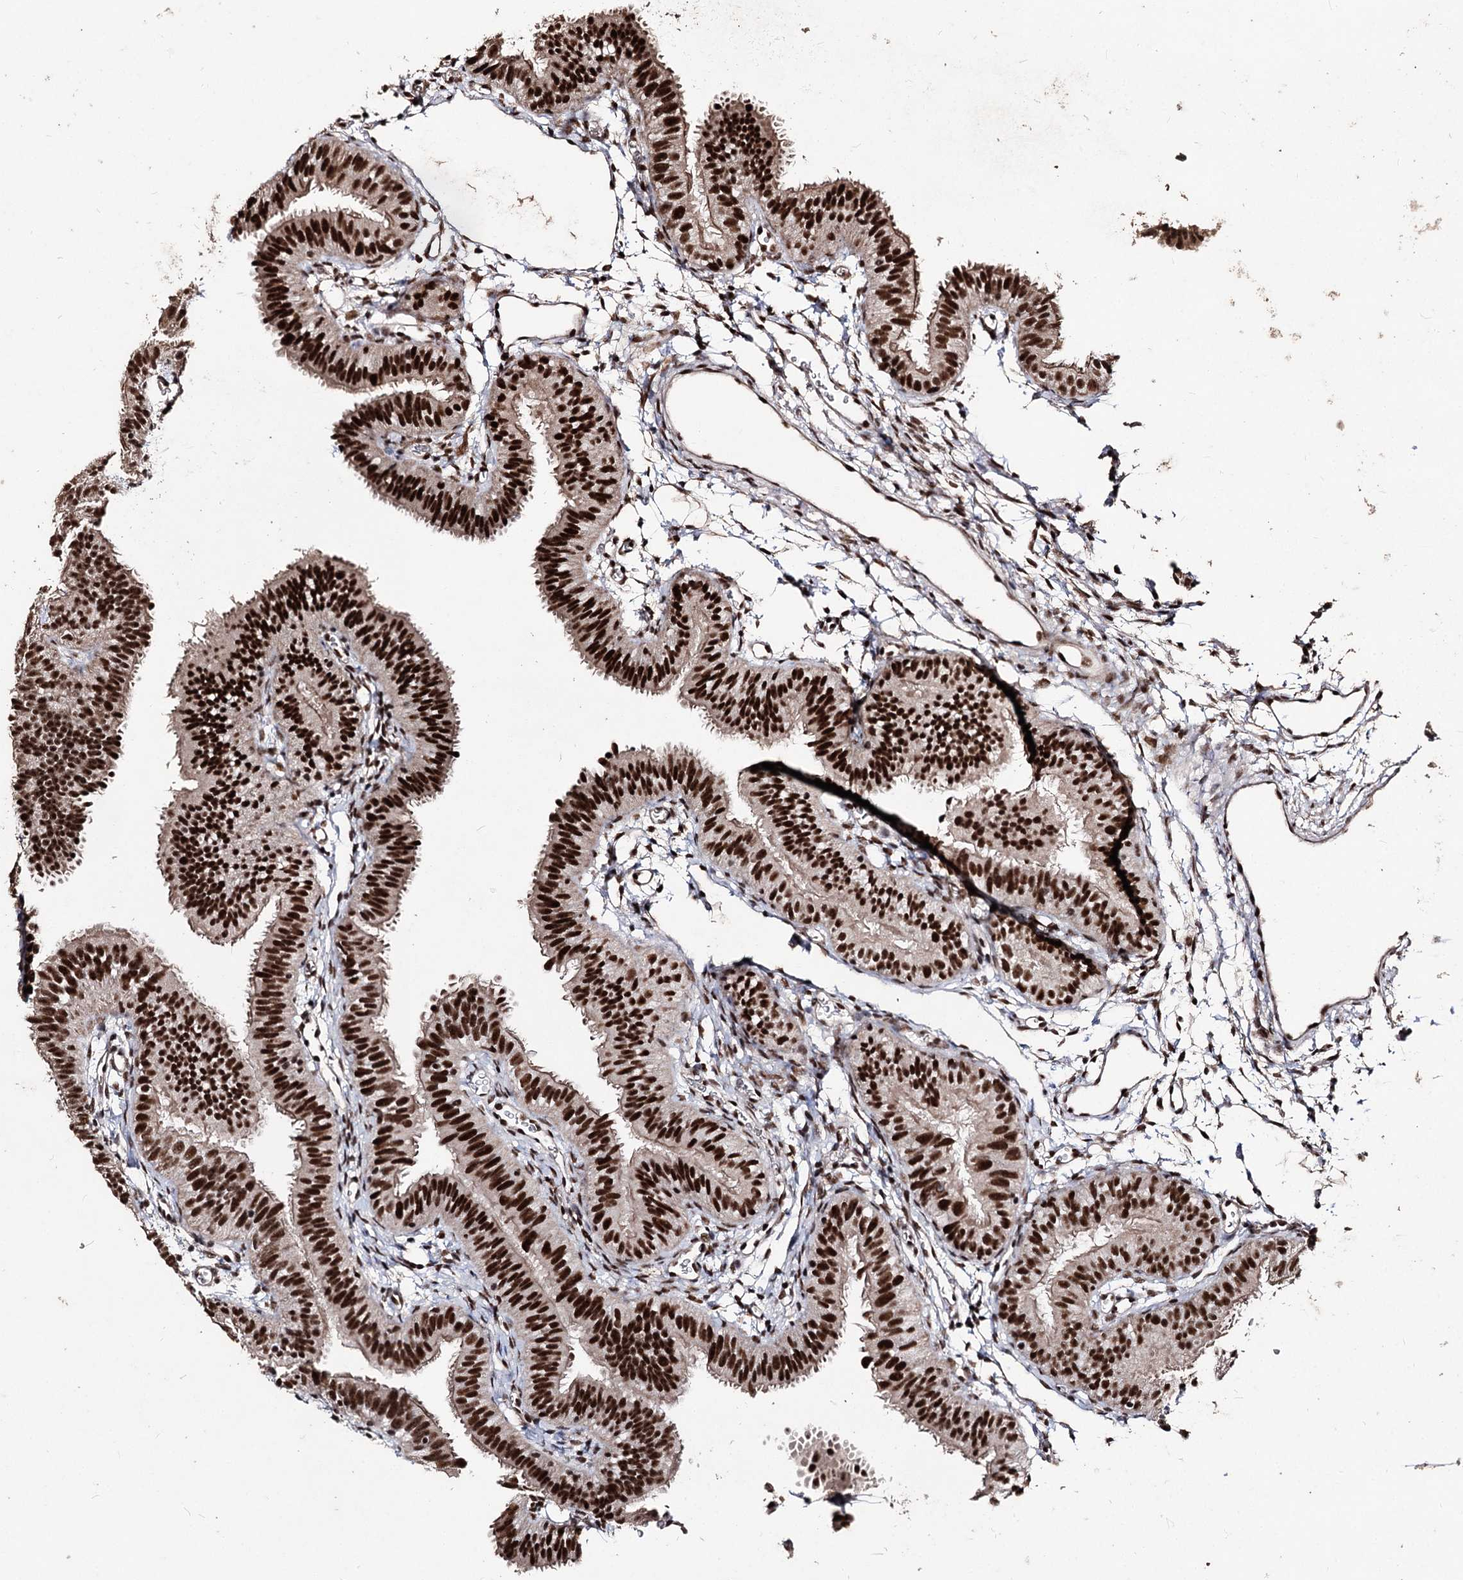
{"staining": {"intensity": "strong", "quantity": ">75%", "location": "nuclear"}, "tissue": "fallopian tube", "cell_type": "Glandular cells", "image_type": "normal", "snomed": [{"axis": "morphology", "description": "Normal tissue, NOS"}, {"axis": "topography", "description": "Fallopian tube"}], "caption": "Unremarkable fallopian tube was stained to show a protein in brown. There is high levels of strong nuclear staining in approximately >75% of glandular cells. The protein is shown in brown color, while the nuclei are stained blue.", "gene": "U2SURP", "patient": {"sex": "female", "age": 35}}